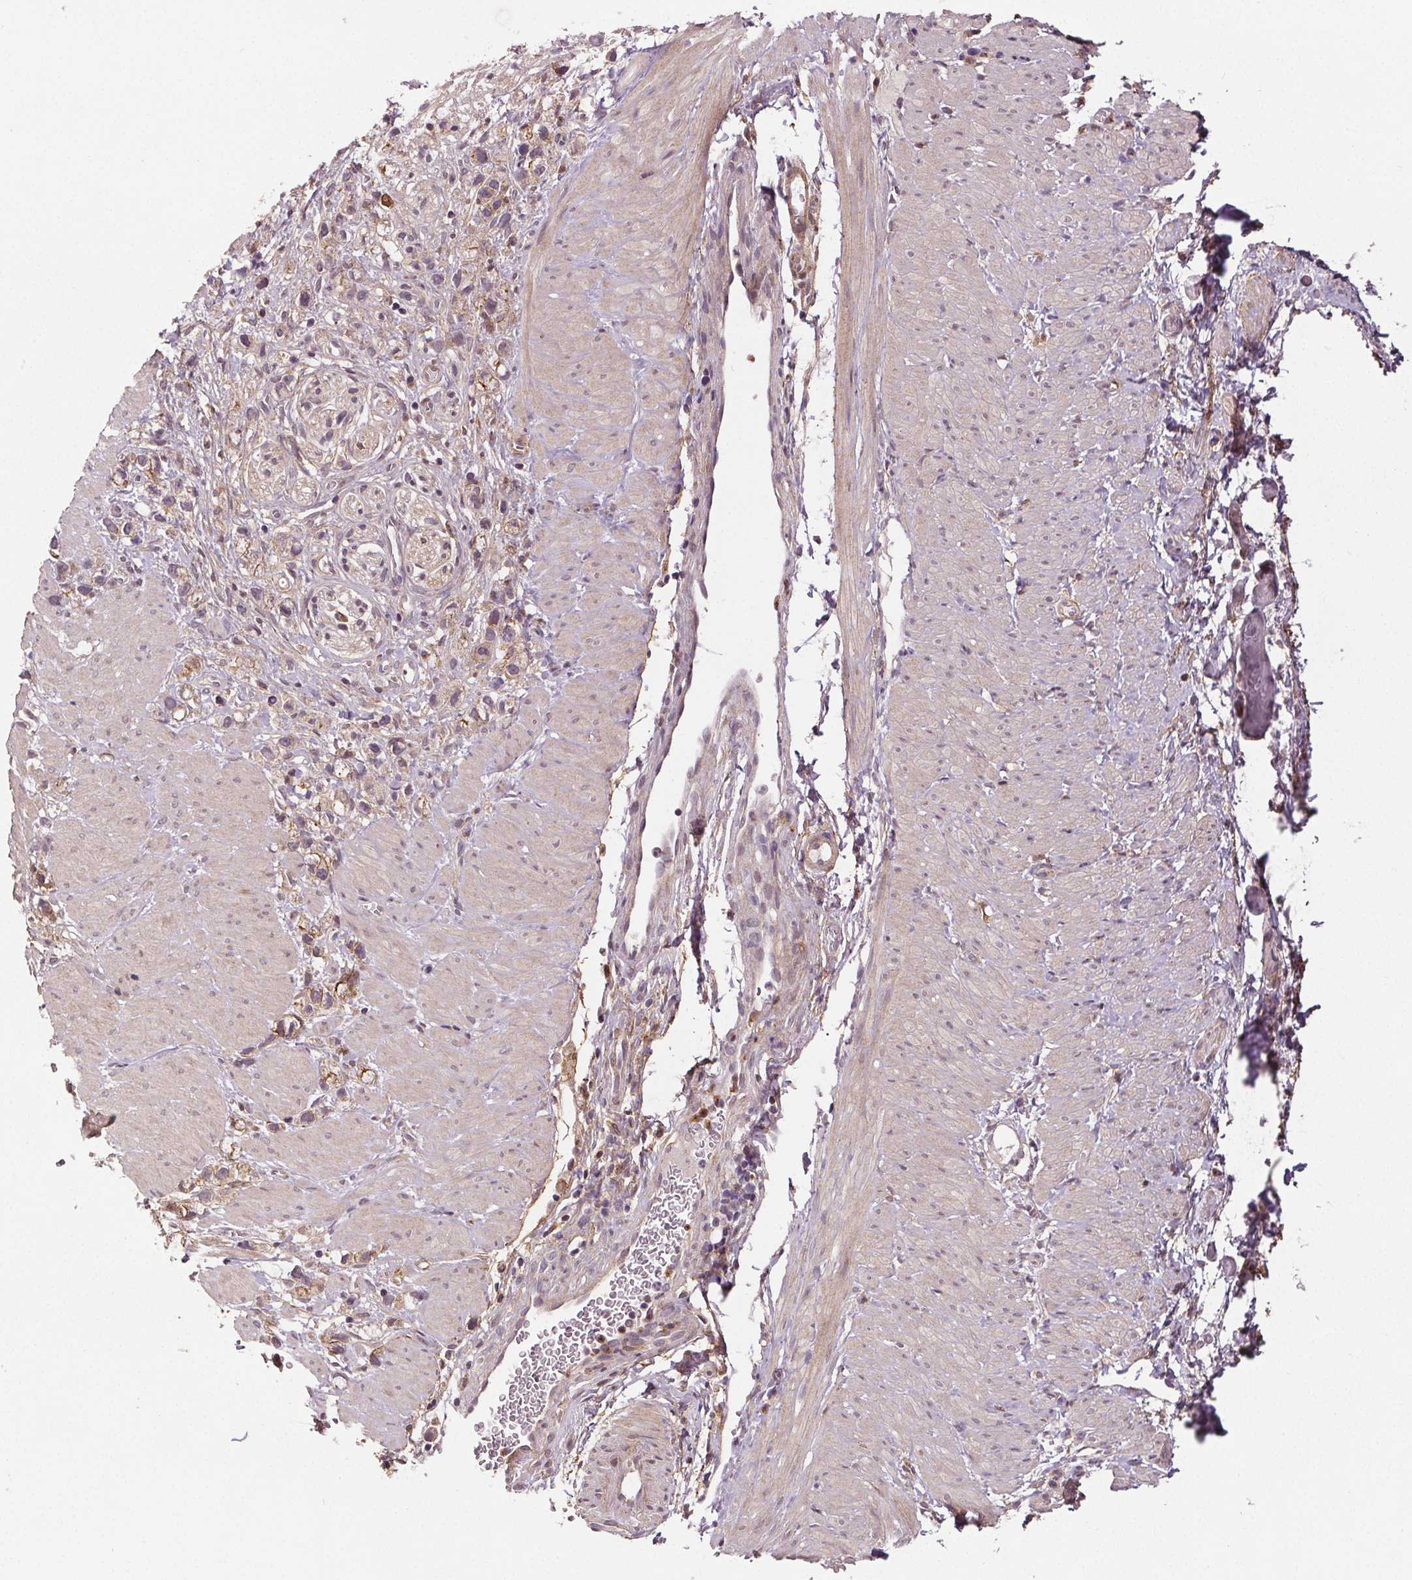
{"staining": {"intensity": "weak", "quantity": "<25%", "location": "cytoplasmic/membranous"}, "tissue": "stomach cancer", "cell_type": "Tumor cells", "image_type": "cancer", "snomed": [{"axis": "morphology", "description": "Adenocarcinoma, NOS"}, {"axis": "topography", "description": "Stomach"}], "caption": "Immunohistochemistry (IHC) image of human adenocarcinoma (stomach) stained for a protein (brown), which displays no positivity in tumor cells.", "gene": "EPHB3", "patient": {"sex": "female", "age": 59}}